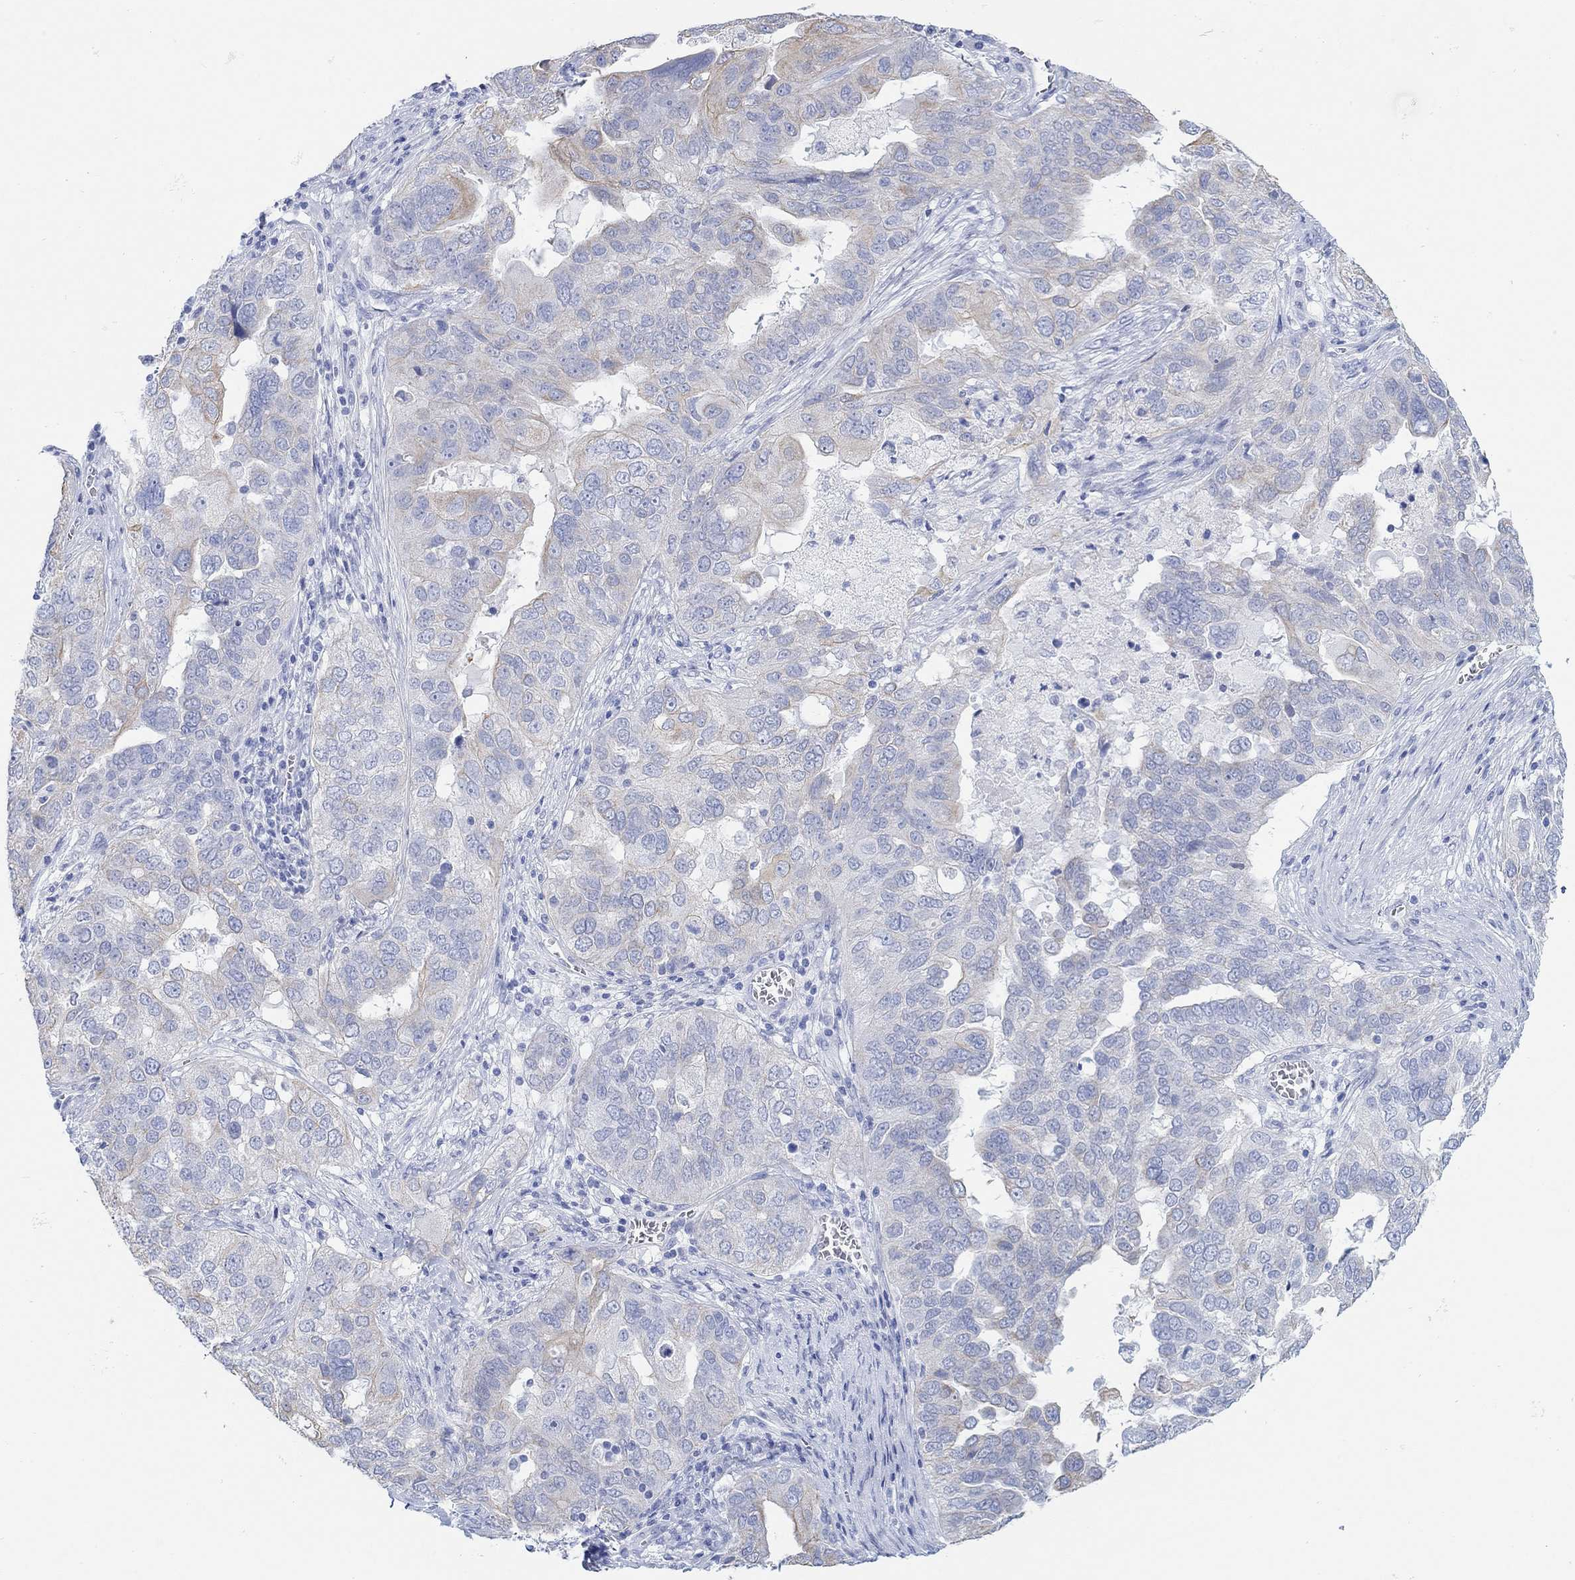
{"staining": {"intensity": "weak", "quantity": "<25%", "location": "cytoplasmic/membranous"}, "tissue": "ovarian cancer", "cell_type": "Tumor cells", "image_type": "cancer", "snomed": [{"axis": "morphology", "description": "Carcinoma, endometroid"}, {"axis": "topography", "description": "Soft tissue"}, {"axis": "topography", "description": "Ovary"}], "caption": "This is an immunohistochemistry photomicrograph of ovarian cancer (endometroid carcinoma). There is no staining in tumor cells.", "gene": "AK8", "patient": {"sex": "female", "age": 52}}